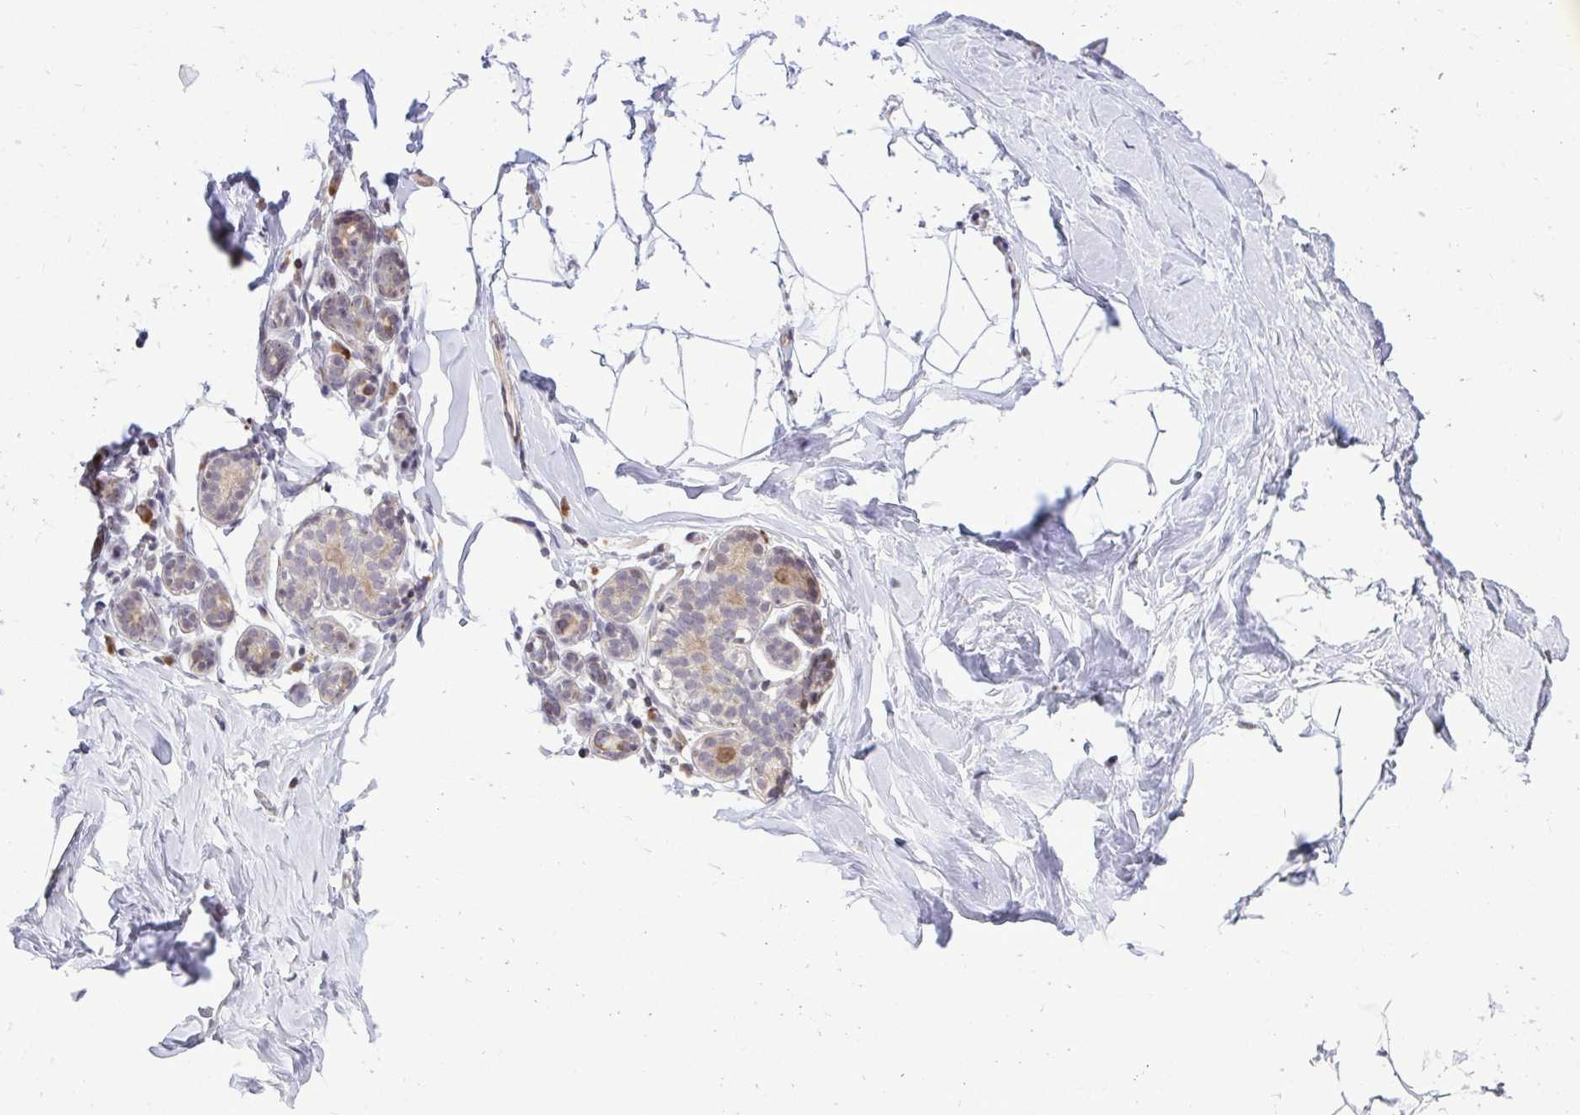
{"staining": {"intensity": "negative", "quantity": "none", "location": "none"}, "tissue": "breast", "cell_type": "Adipocytes", "image_type": "normal", "snomed": [{"axis": "morphology", "description": "Normal tissue, NOS"}, {"axis": "topography", "description": "Breast"}], "caption": "This is an immunohistochemistry (IHC) photomicrograph of normal human breast. There is no expression in adipocytes.", "gene": "METTL9", "patient": {"sex": "female", "age": 32}}